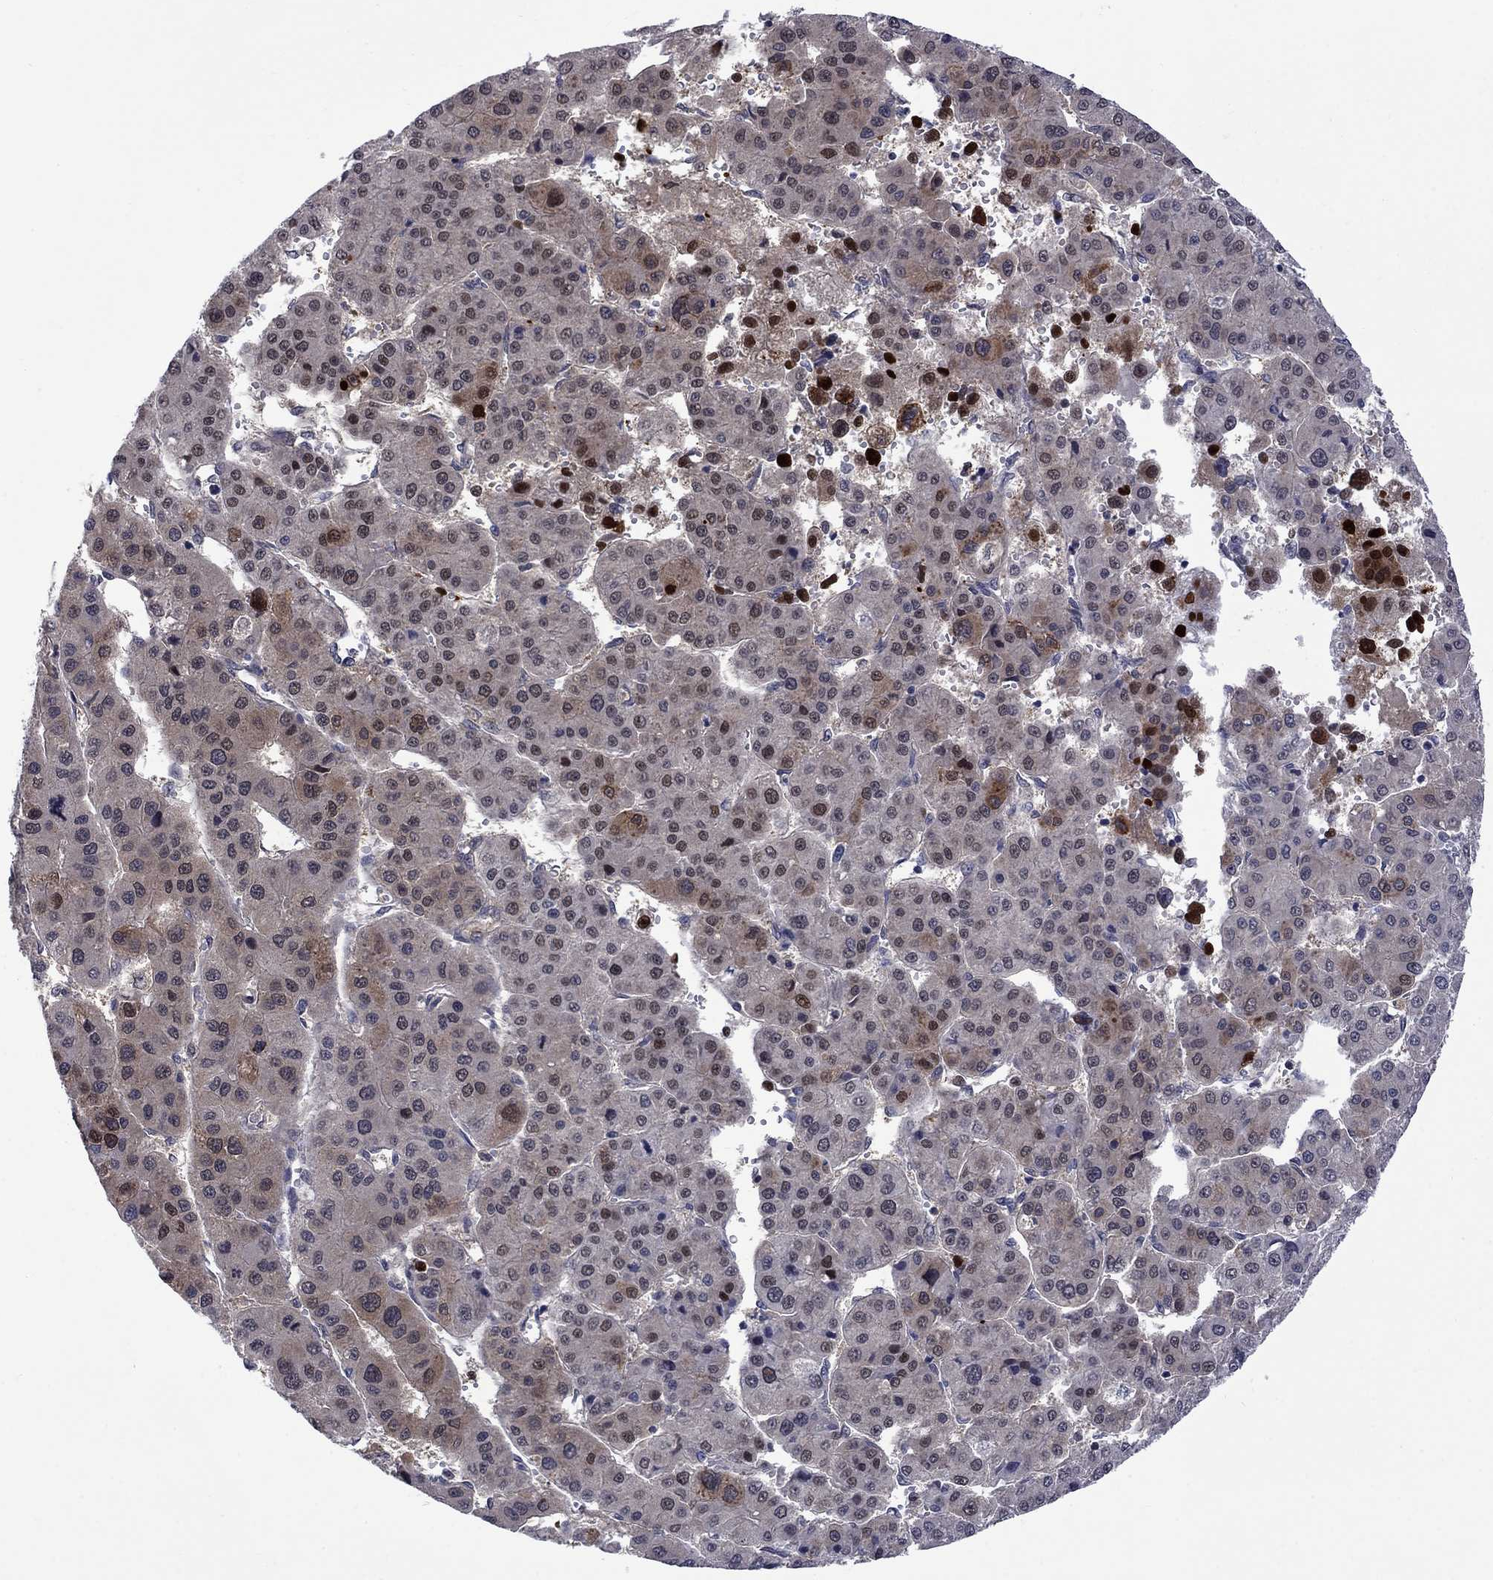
{"staining": {"intensity": "moderate", "quantity": "25%-75%", "location": "nuclear"}, "tissue": "liver cancer", "cell_type": "Tumor cells", "image_type": "cancer", "snomed": [{"axis": "morphology", "description": "Carcinoma, Hepatocellular, NOS"}, {"axis": "topography", "description": "Liver"}], "caption": "Brown immunohistochemical staining in hepatocellular carcinoma (liver) exhibits moderate nuclear staining in about 25%-75% of tumor cells.", "gene": "HKDC1", "patient": {"sex": "male", "age": 73}}